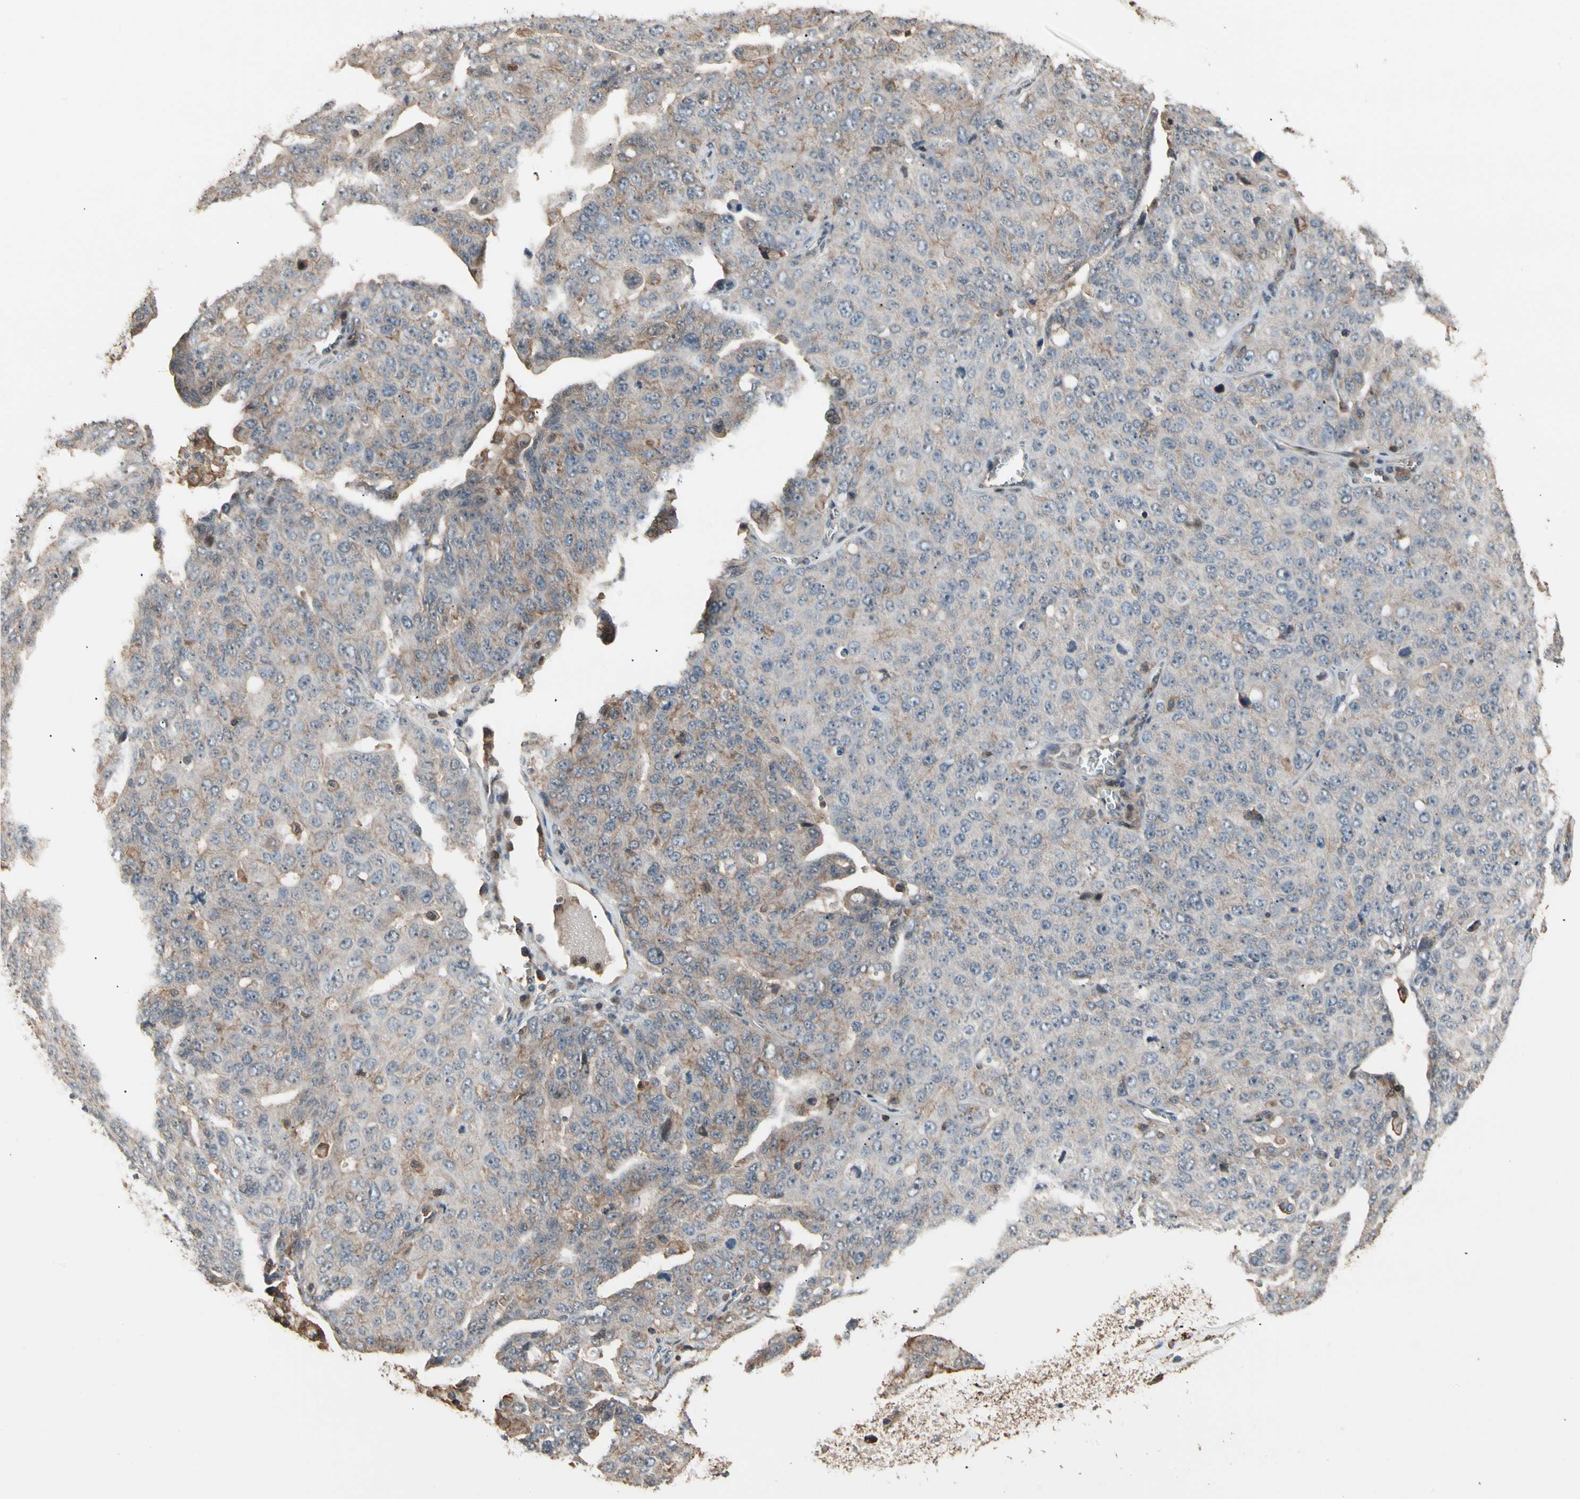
{"staining": {"intensity": "weak", "quantity": "25%-75%", "location": "cytoplasmic/membranous"}, "tissue": "ovarian cancer", "cell_type": "Tumor cells", "image_type": "cancer", "snomed": [{"axis": "morphology", "description": "Carcinoma, endometroid"}, {"axis": "topography", "description": "Ovary"}], "caption": "Immunohistochemical staining of human ovarian cancer (endometroid carcinoma) reveals low levels of weak cytoplasmic/membranous staining in approximately 25%-75% of tumor cells.", "gene": "MAPK13", "patient": {"sex": "female", "age": 62}}